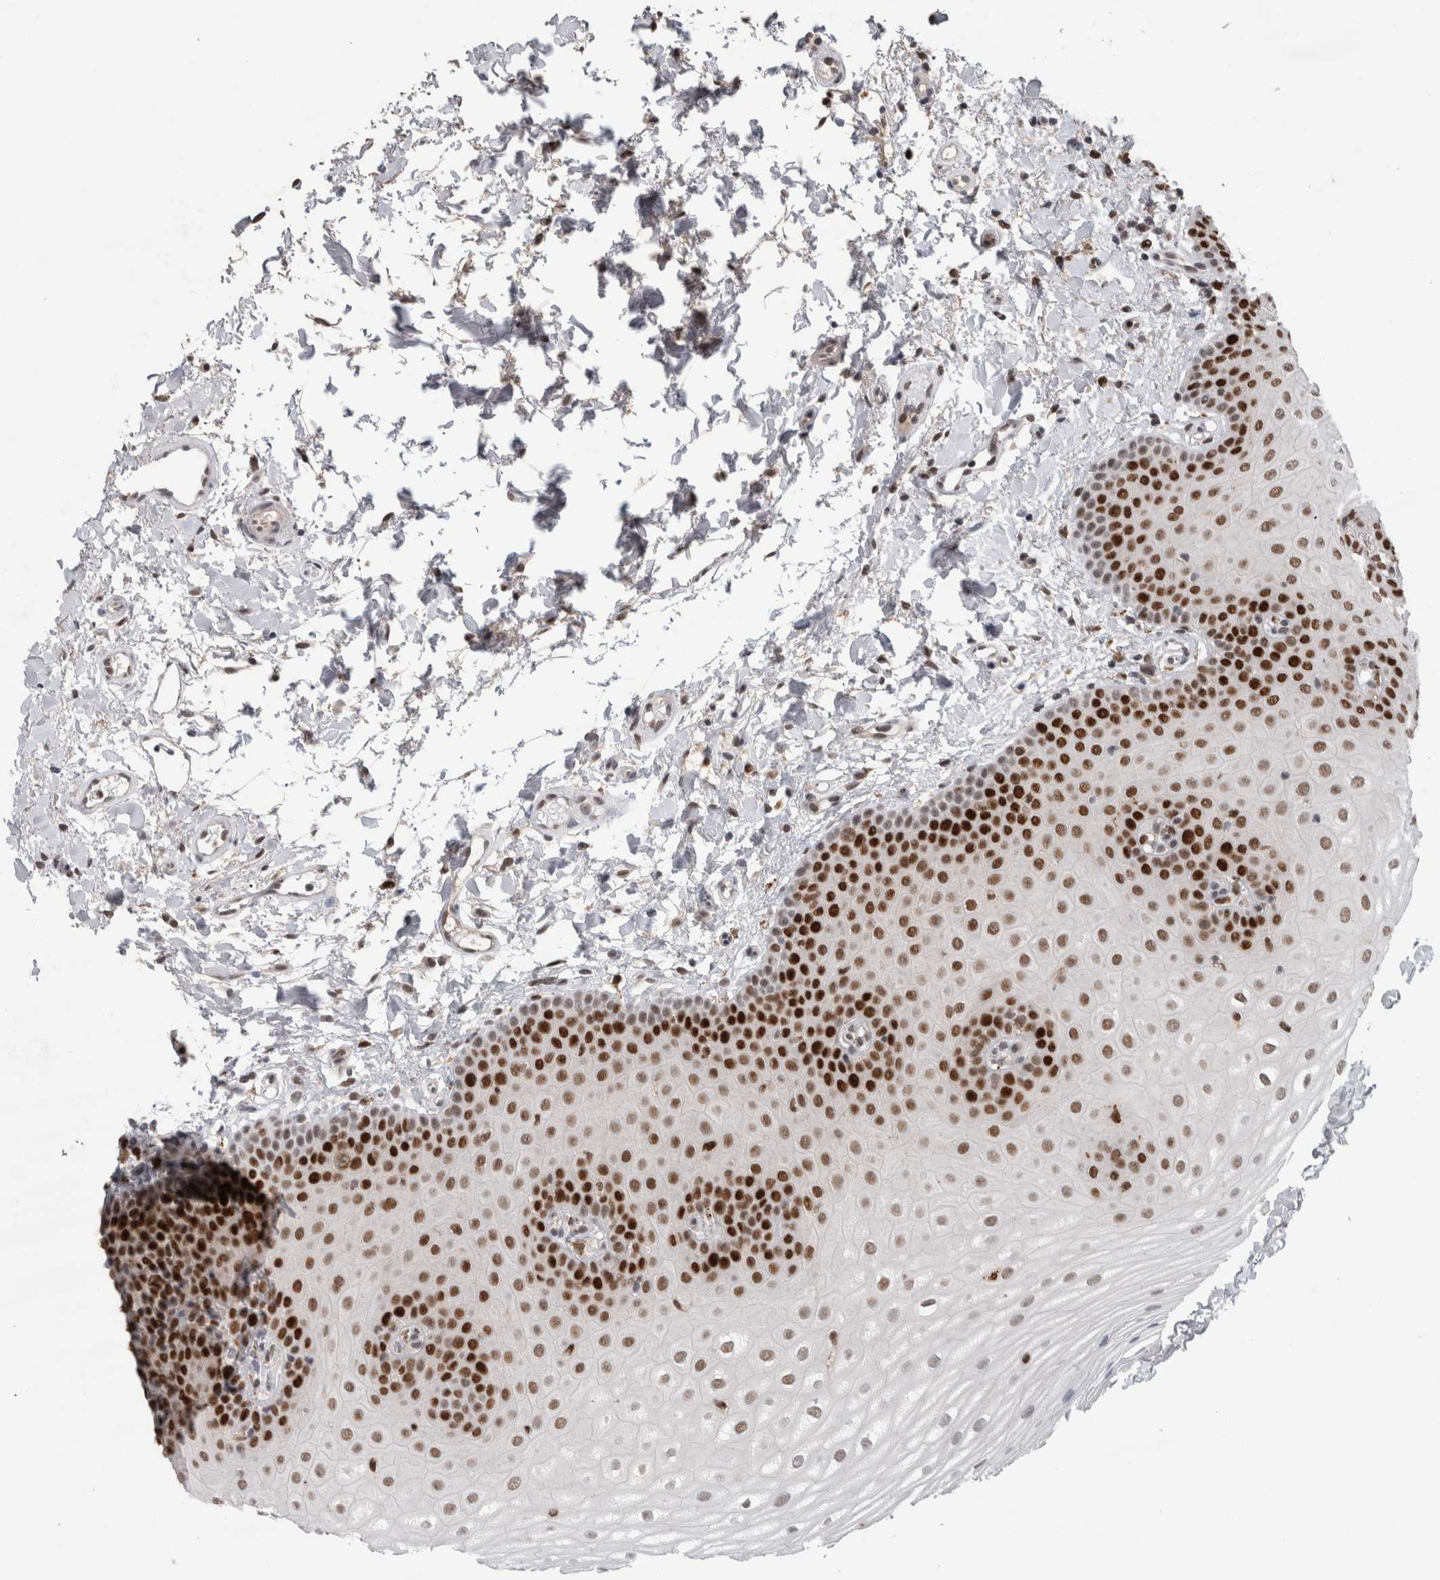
{"staining": {"intensity": "strong", "quantity": ">75%", "location": "nuclear"}, "tissue": "oral mucosa", "cell_type": "Squamous epithelial cells", "image_type": "normal", "snomed": [{"axis": "morphology", "description": "Normal tissue, NOS"}, {"axis": "topography", "description": "Skin"}, {"axis": "topography", "description": "Oral tissue"}], "caption": "Immunohistochemistry micrograph of benign oral mucosa: human oral mucosa stained using immunohistochemistry (IHC) demonstrates high levels of strong protein expression localized specifically in the nuclear of squamous epithelial cells, appearing as a nuclear brown color.", "gene": "POLD2", "patient": {"sex": "male", "age": 84}}